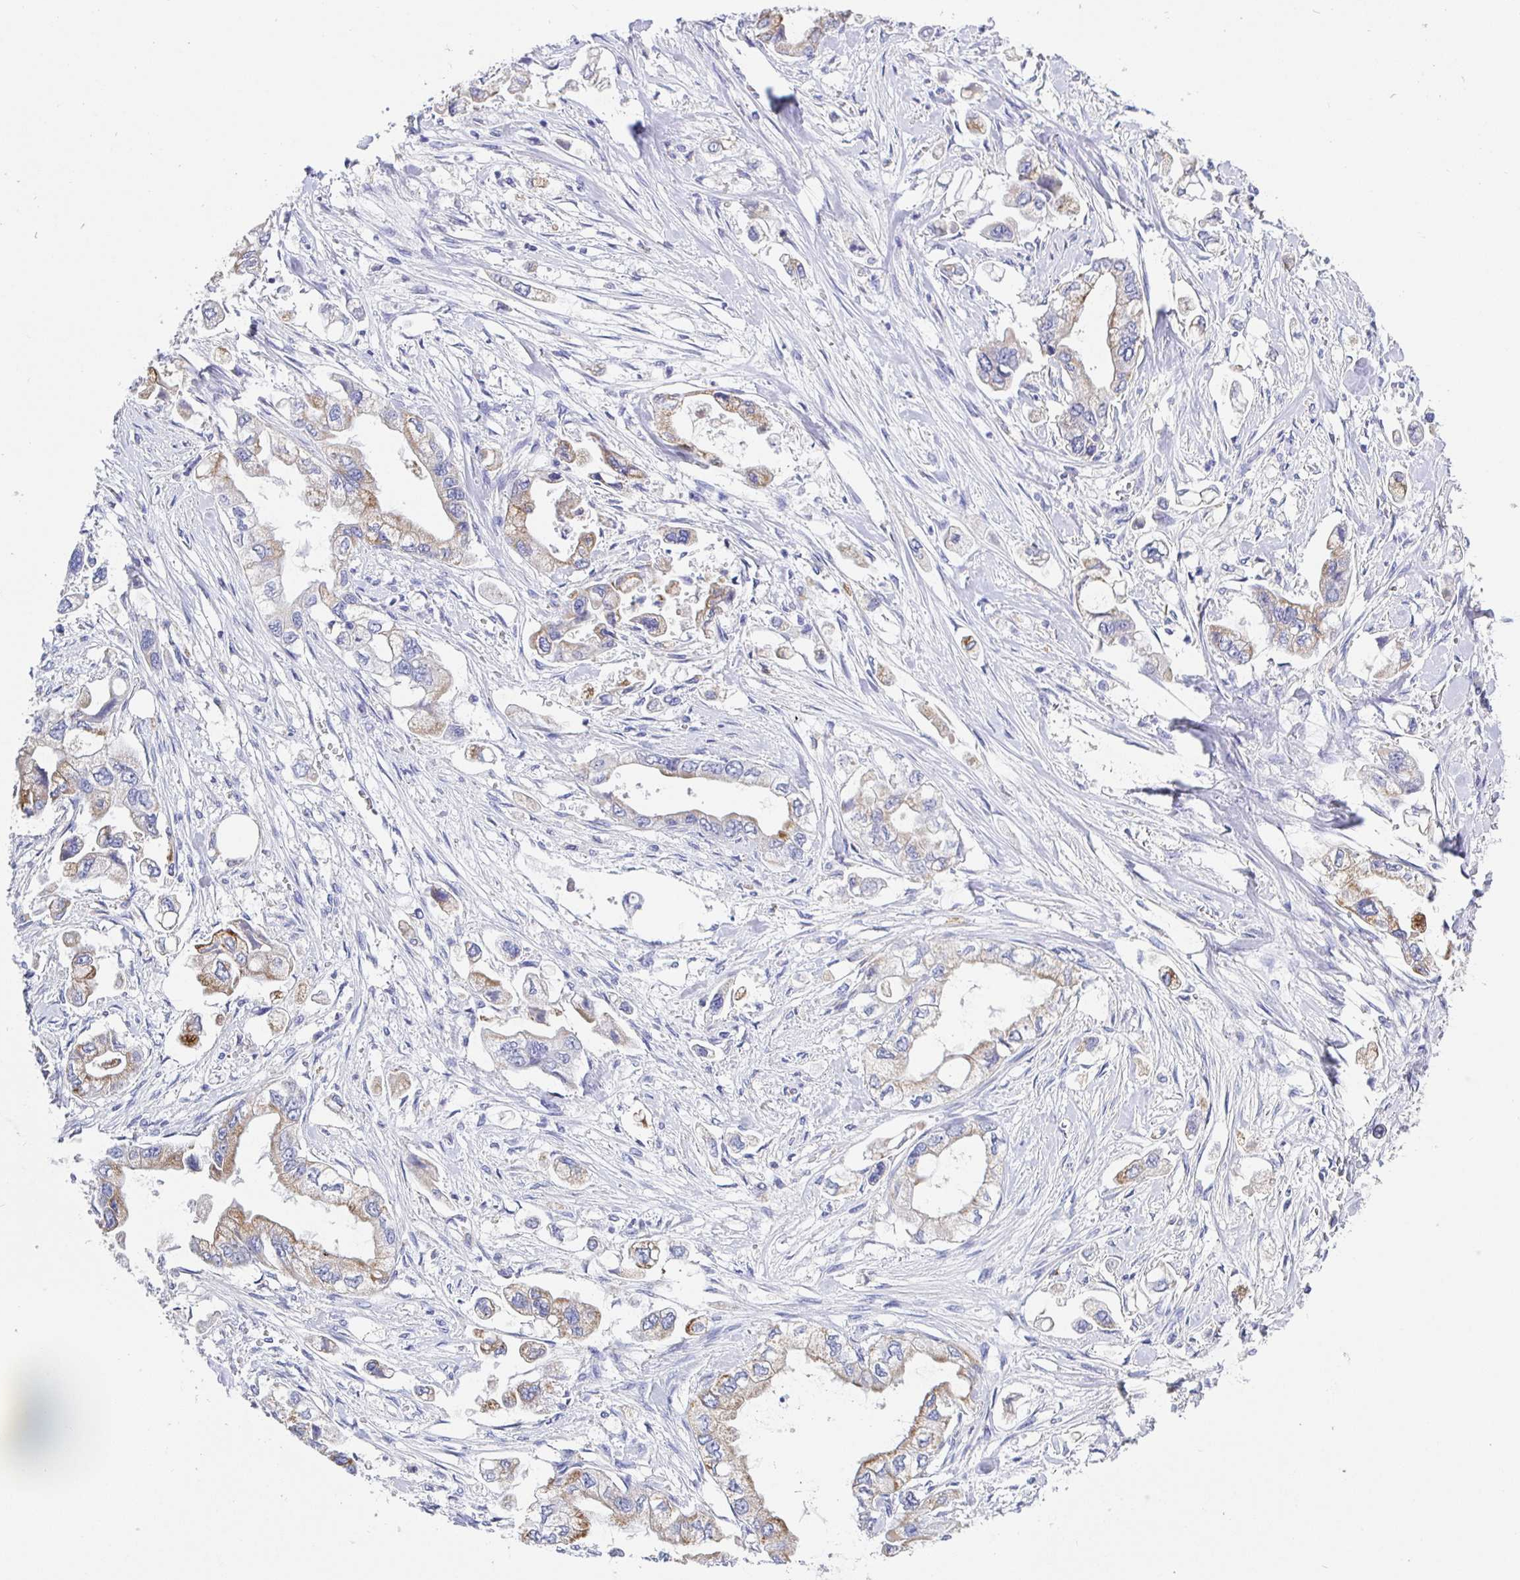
{"staining": {"intensity": "weak", "quantity": "<25%", "location": "cytoplasmic/membranous"}, "tissue": "stomach cancer", "cell_type": "Tumor cells", "image_type": "cancer", "snomed": [{"axis": "morphology", "description": "Adenocarcinoma, NOS"}, {"axis": "topography", "description": "Stomach"}], "caption": "An image of human stomach adenocarcinoma is negative for staining in tumor cells.", "gene": "MAOA", "patient": {"sex": "male", "age": 62}}